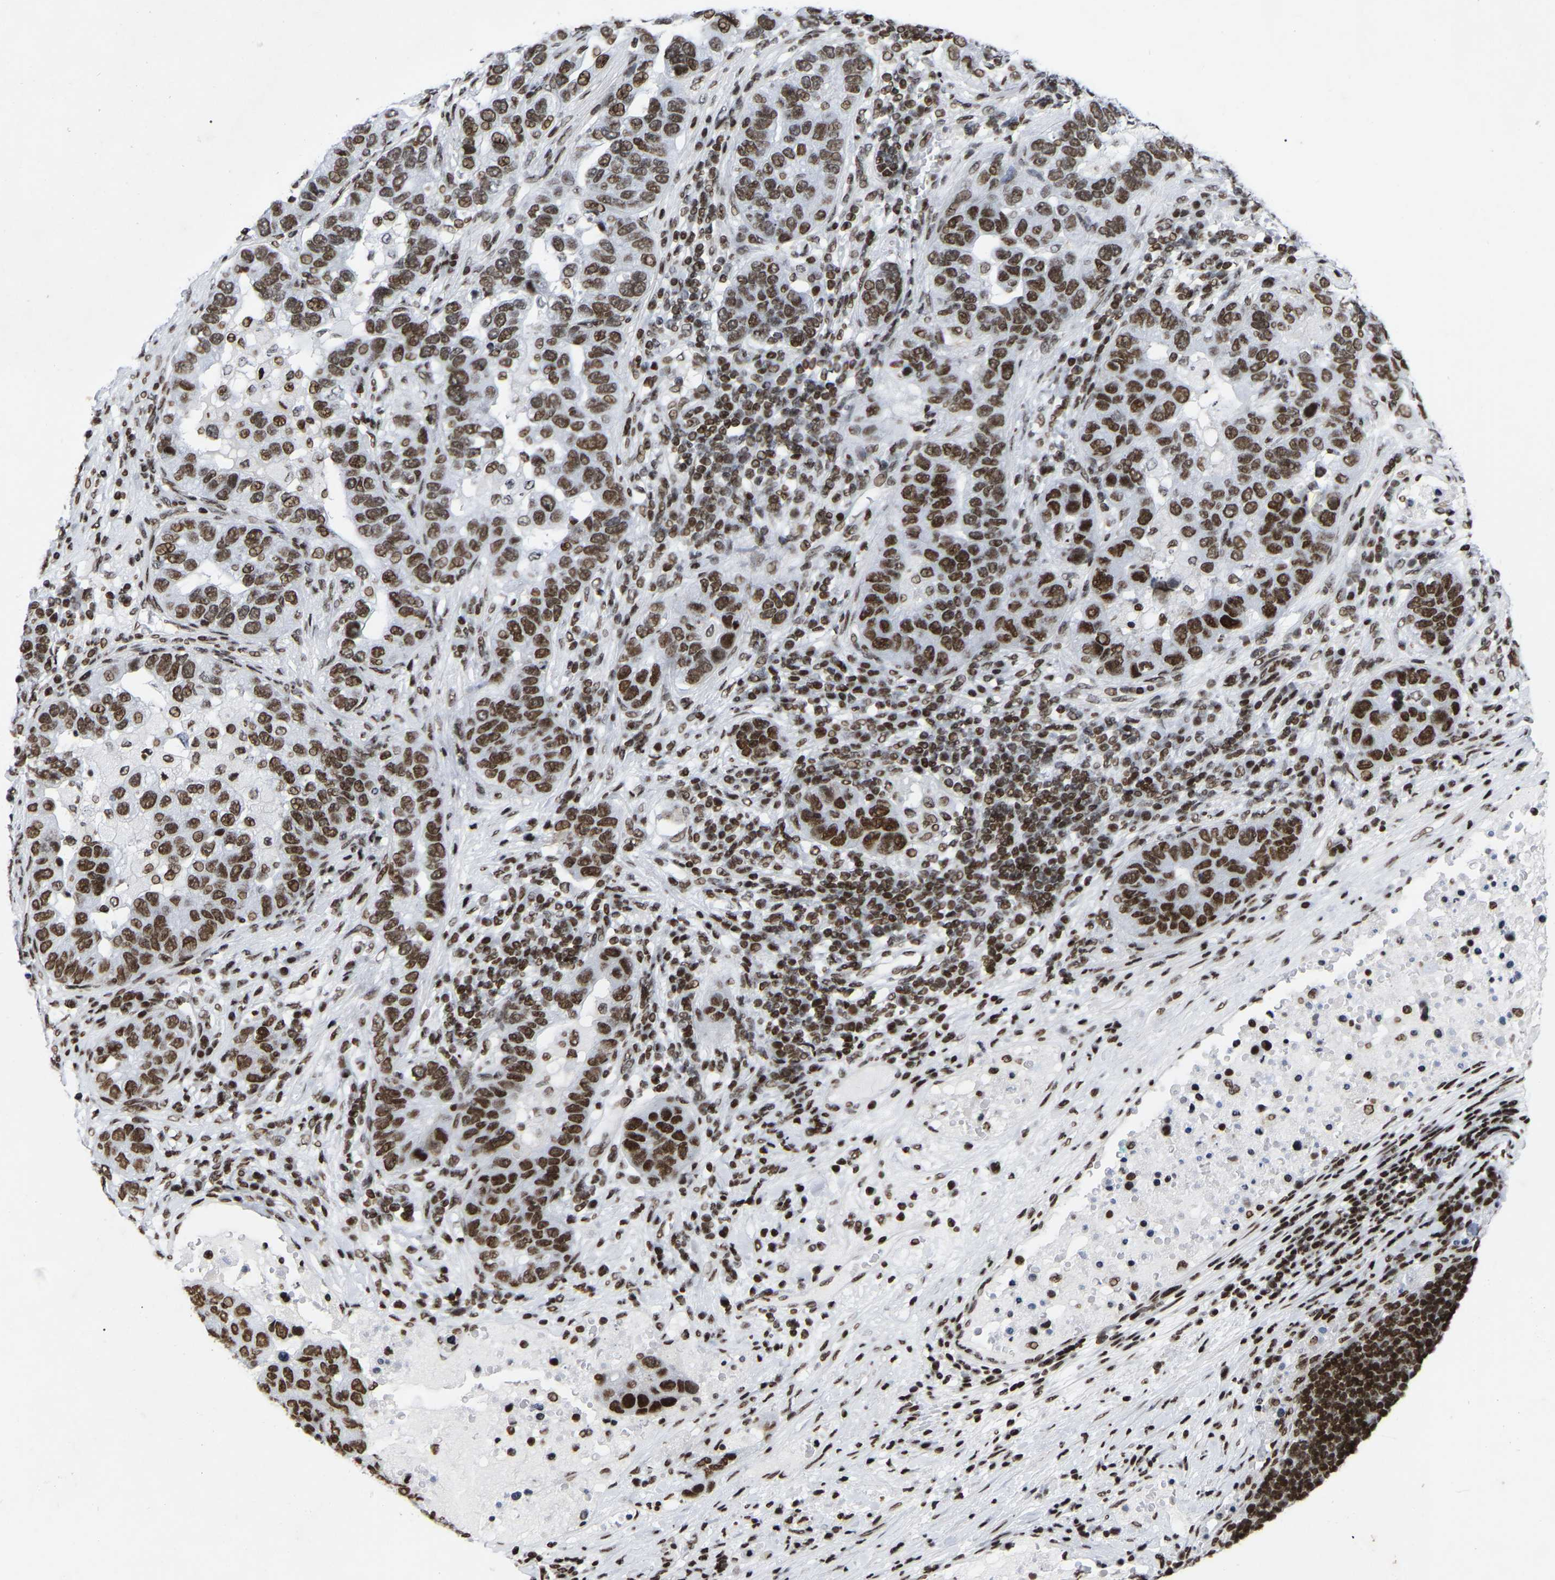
{"staining": {"intensity": "strong", "quantity": "25%-75%", "location": "nuclear"}, "tissue": "pancreatic cancer", "cell_type": "Tumor cells", "image_type": "cancer", "snomed": [{"axis": "morphology", "description": "Adenocarcinoma, NOS"}, {"axis": "topography", "description": "Pancreas"}], "caption": "Human pancreatic cancer (adenocarcinoma) stained with a protein marker displays strong staining in tumor cells.", "gene": "PRCC", "patient": {"sex": "female", "age": 61}}